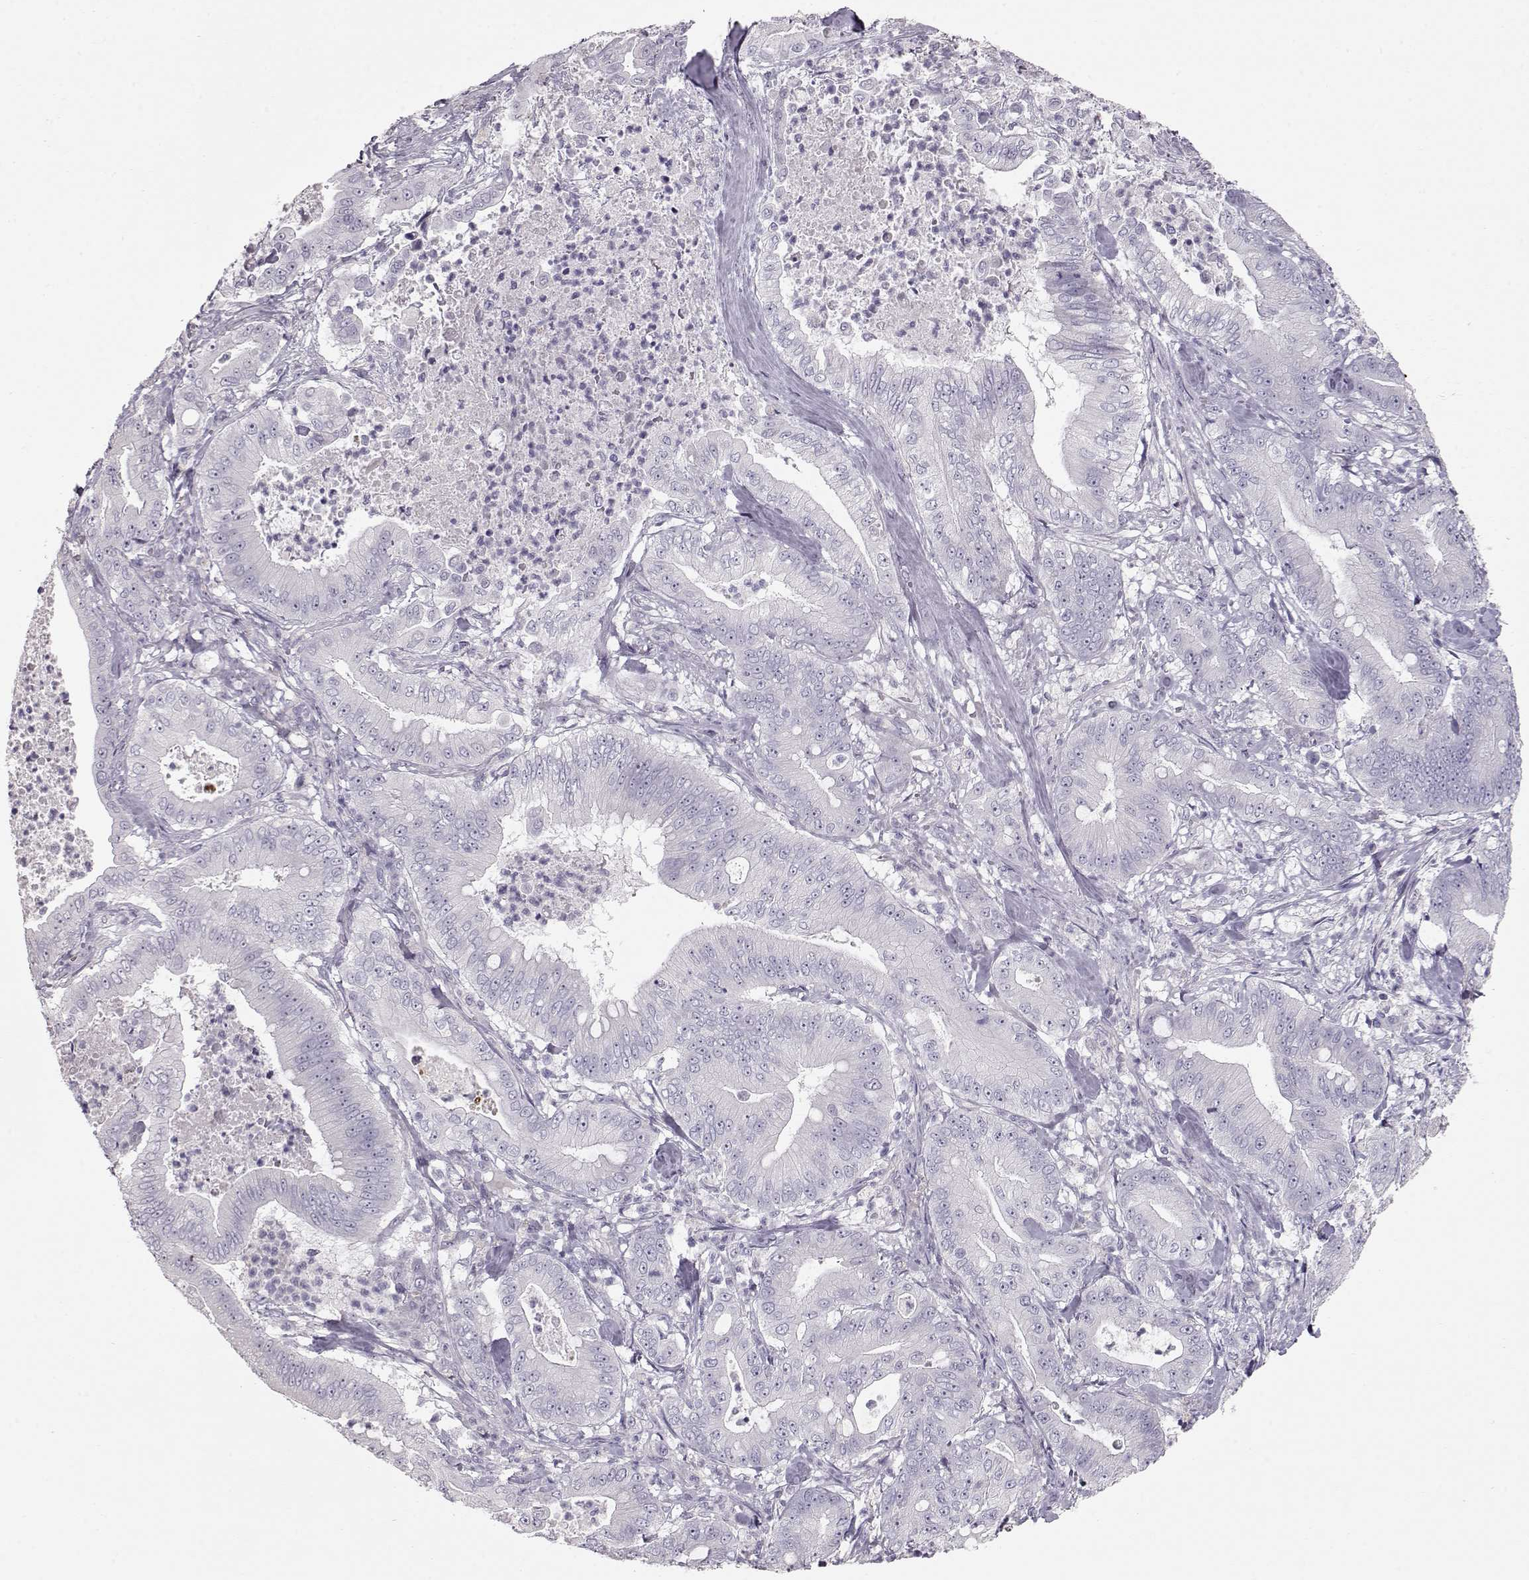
{"staining": {"intensity": "negative", "quantity": "none", "location": "none"}, "tissue": "pancreatic cancer", "cell_type": "Tumor cells", "image_type": "cancer", "snomed": [{"axis": "morphology", "description": "Adenocarcinoma, NOS"}, {"axis": "topography", "description": "Pancreas"}], "caption": "Image shows no significant protein expression in tumor cells of pancreatic cancer.", "gene": "SLC18A1", "patient": {"sex": "male", "age": 71}}